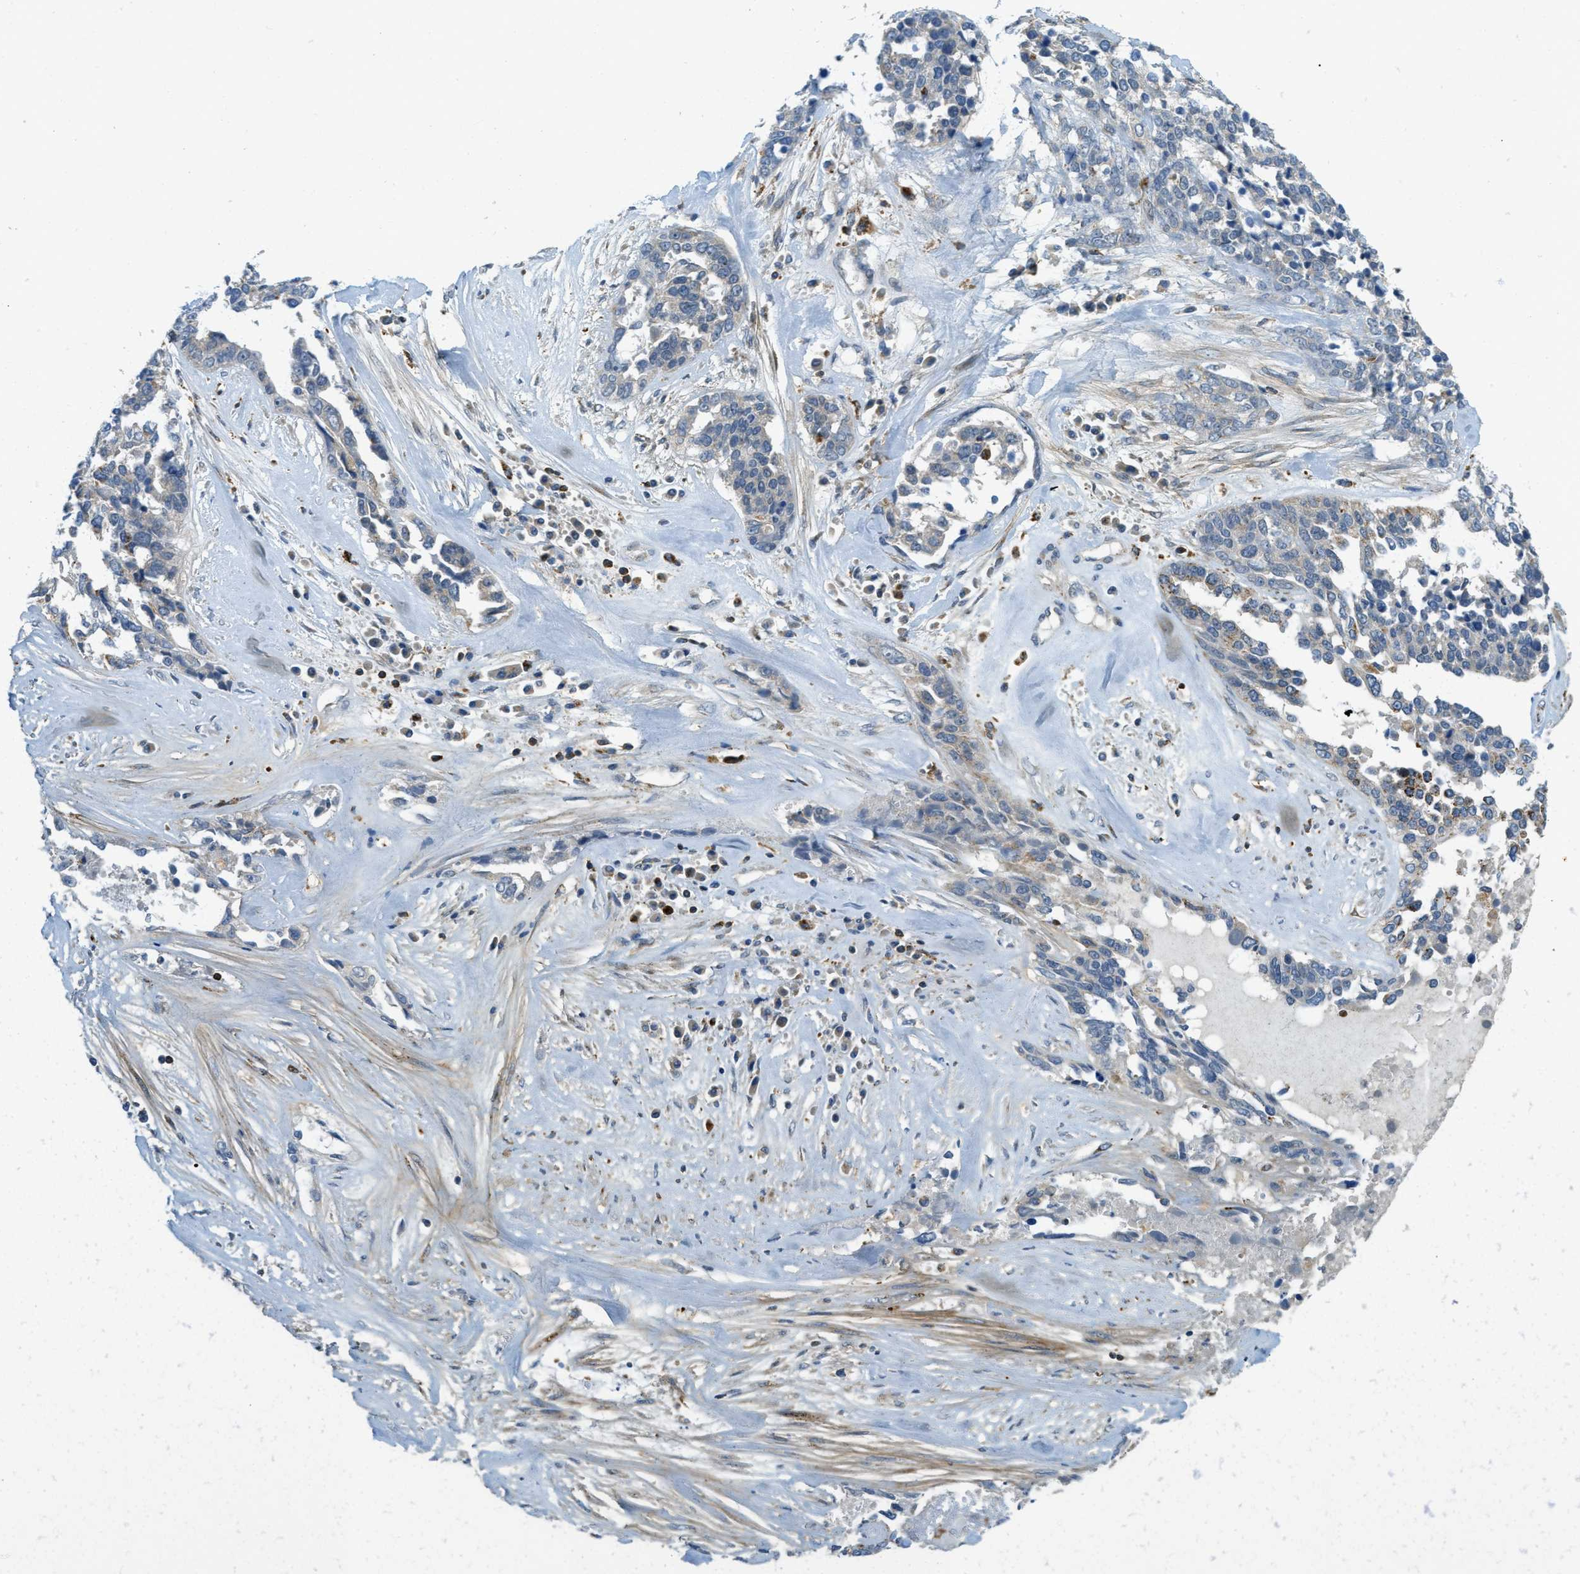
{"staining": {"intensity": "weak", "quantity": "<25%", "location": "cytoplasmic/membranous"}, "tissue": "ovarian cancer", "cell_type": "Tumor cells", "image_type": "cancer", "snomed": [{"axis": "morphology", "description": "Cystadenocarcinoma, serous, NOS"}, {"axis": "topography", "description": "Ovary"}], "caption": "This is a photomicrograph of immunohistochemistry (IHC) staining of ovarian serous cystadenocarcinoma, which shows no positivity in tumor cells.", "gene": "PLBD2", "patient": {"sex": "female", "age": 44}}